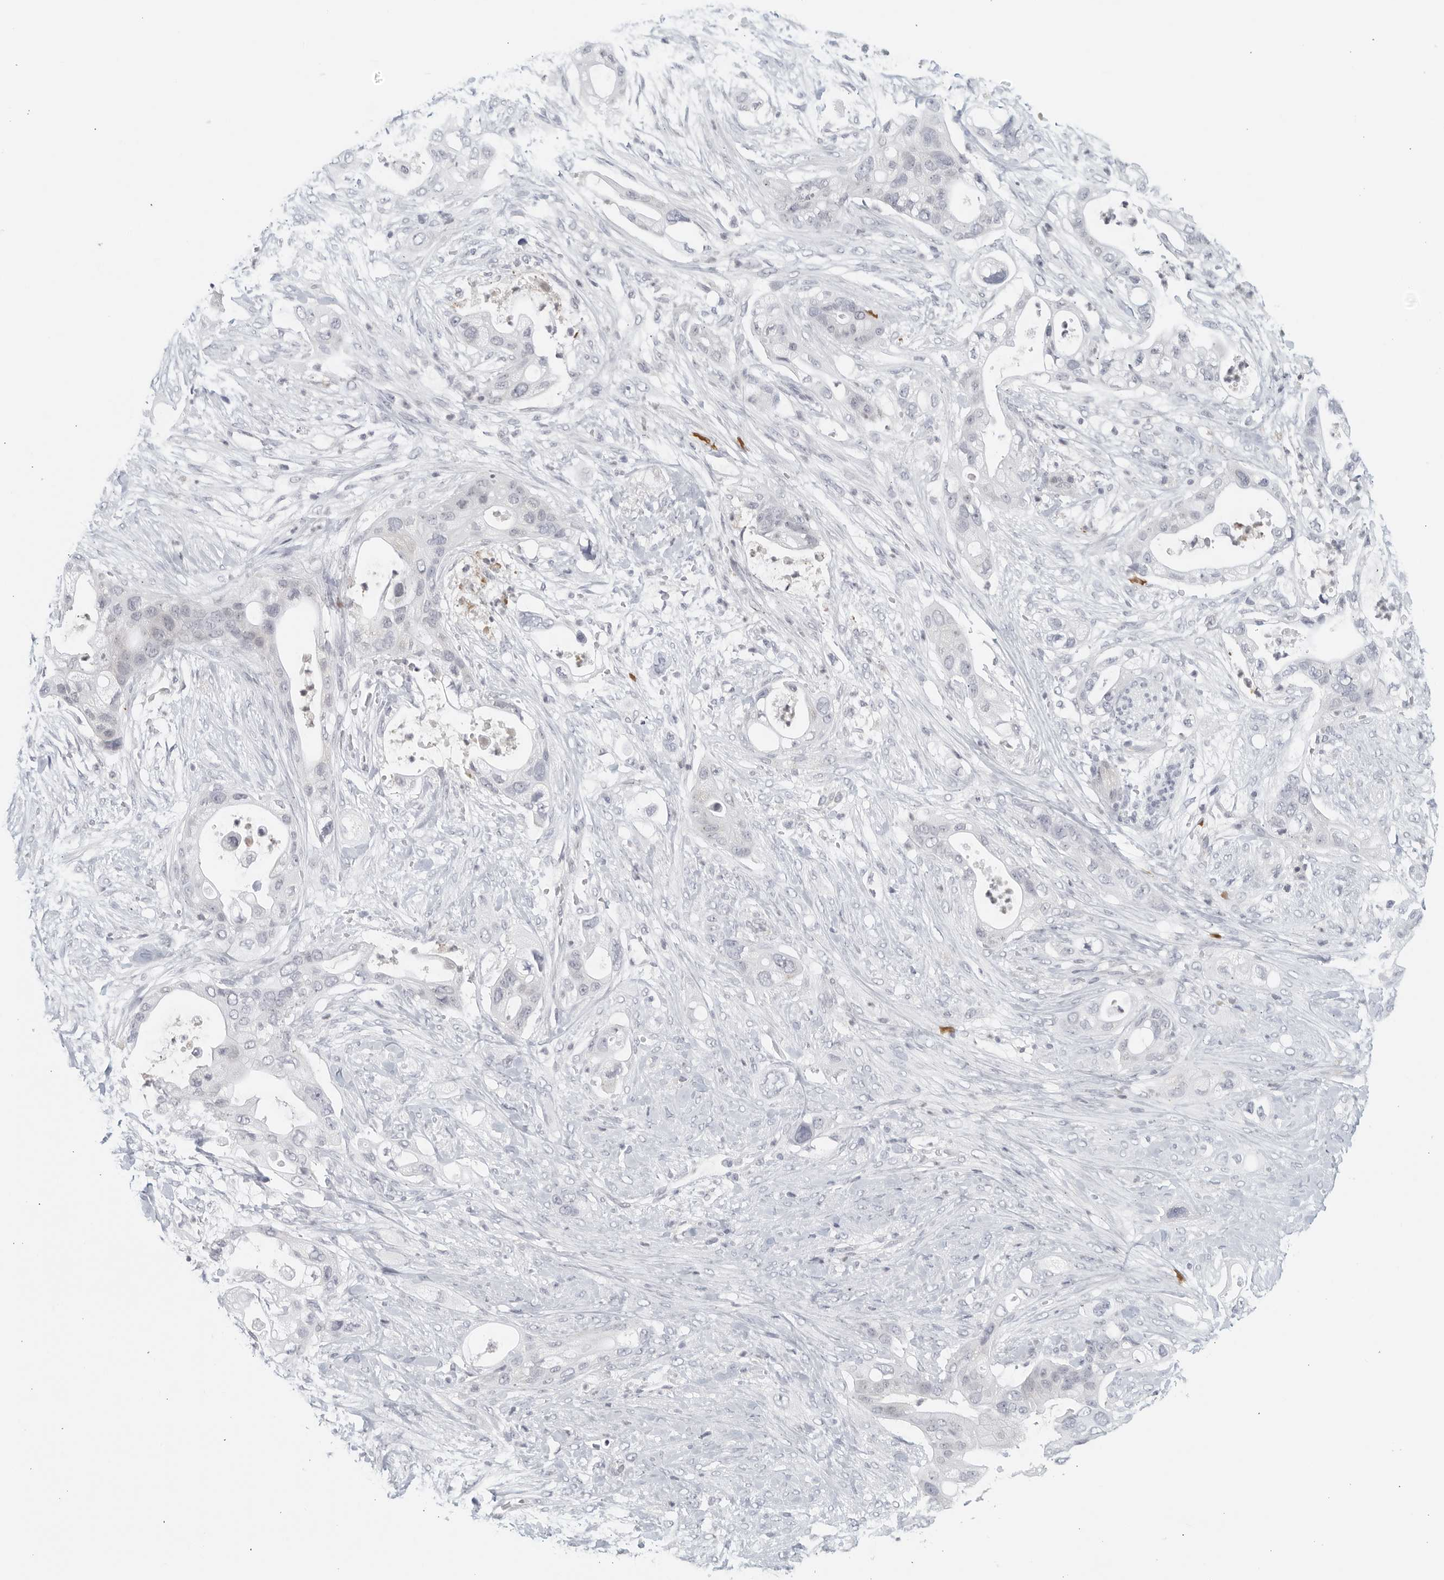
{"staining": {"intensity": "negative", "quantity": "none", "location": "none"}, "tissue": "pancreatic cancer", "cell_type": "Tumor cells", "image_type": "cancer", "snomed": [{"axis": "morphology", "description": "Adenocarcinoma, NOS"}, {"axis": "topography", "description": "Pancreas"}], "caption": "This is an immunohistochemistry (IHC) micrograph of pancreatic cancer (adenocarcinoma). There is no staining in tumor cells.", "gene": "MATN1", "patient": {"sex": "male", "age": 53}}